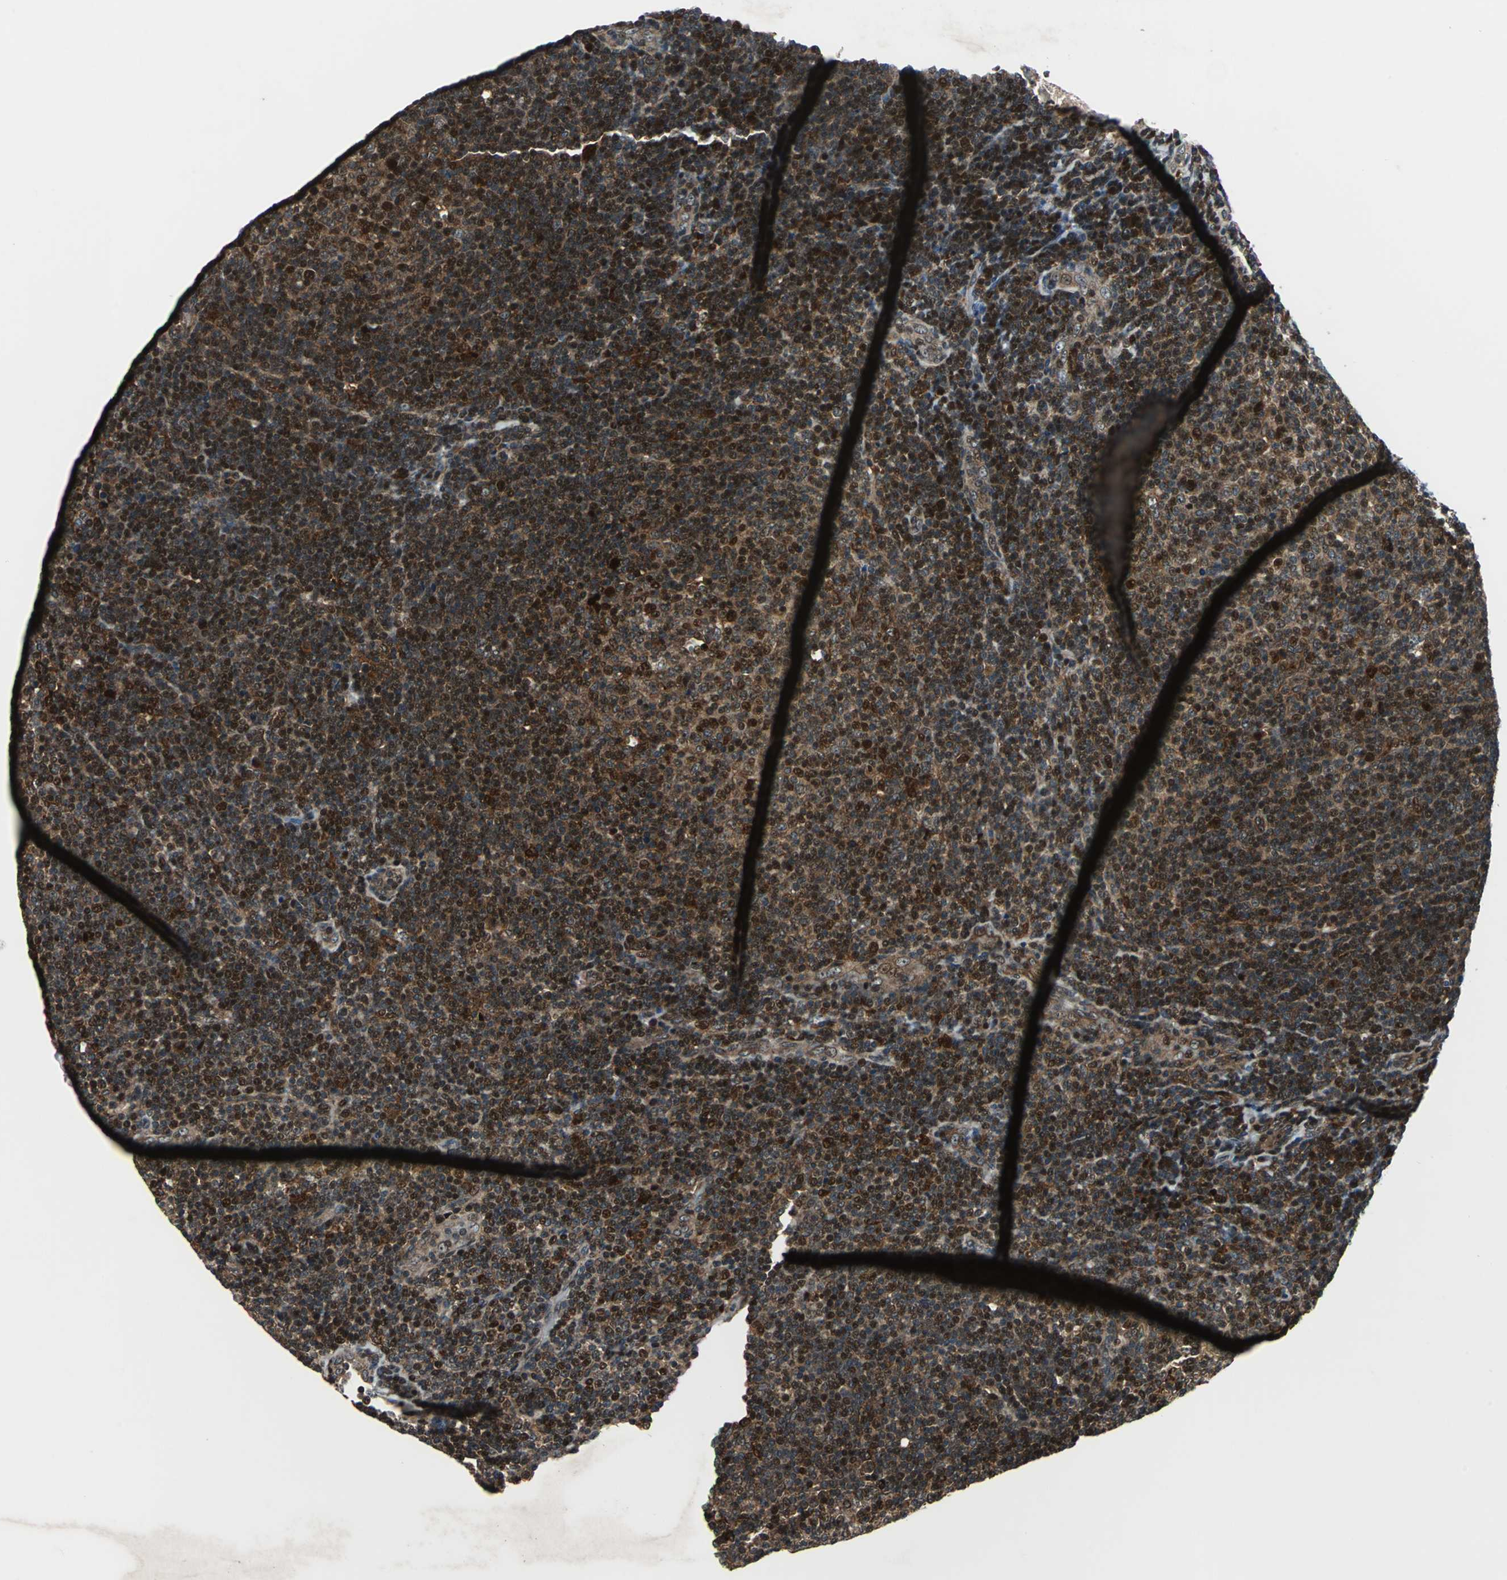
{"staining": {"intensity": "strong", "quantity": ">75%", "location": "cytoplasmic/membranous,nuclear"}, "tissue": "lymphoma", "cell_type": "Tumor cells", "image_type": "cancer", "snomed": [{"axis": "morphology", "description": "Malignant lymphoma, non-Hodgkin's type, Low grade"}, {"axis": "topography", "description": "Lymph node"}], "caption": "Immunohistochemistry histopathology image of lymphoma stained for a protein (brown), which displays high levels of strong cytoplasmic/membranous and nuclear staining in approximately >75% of tumor cells.", "gene": "AATF", "patient": {"sex": "male", "age": 70}}